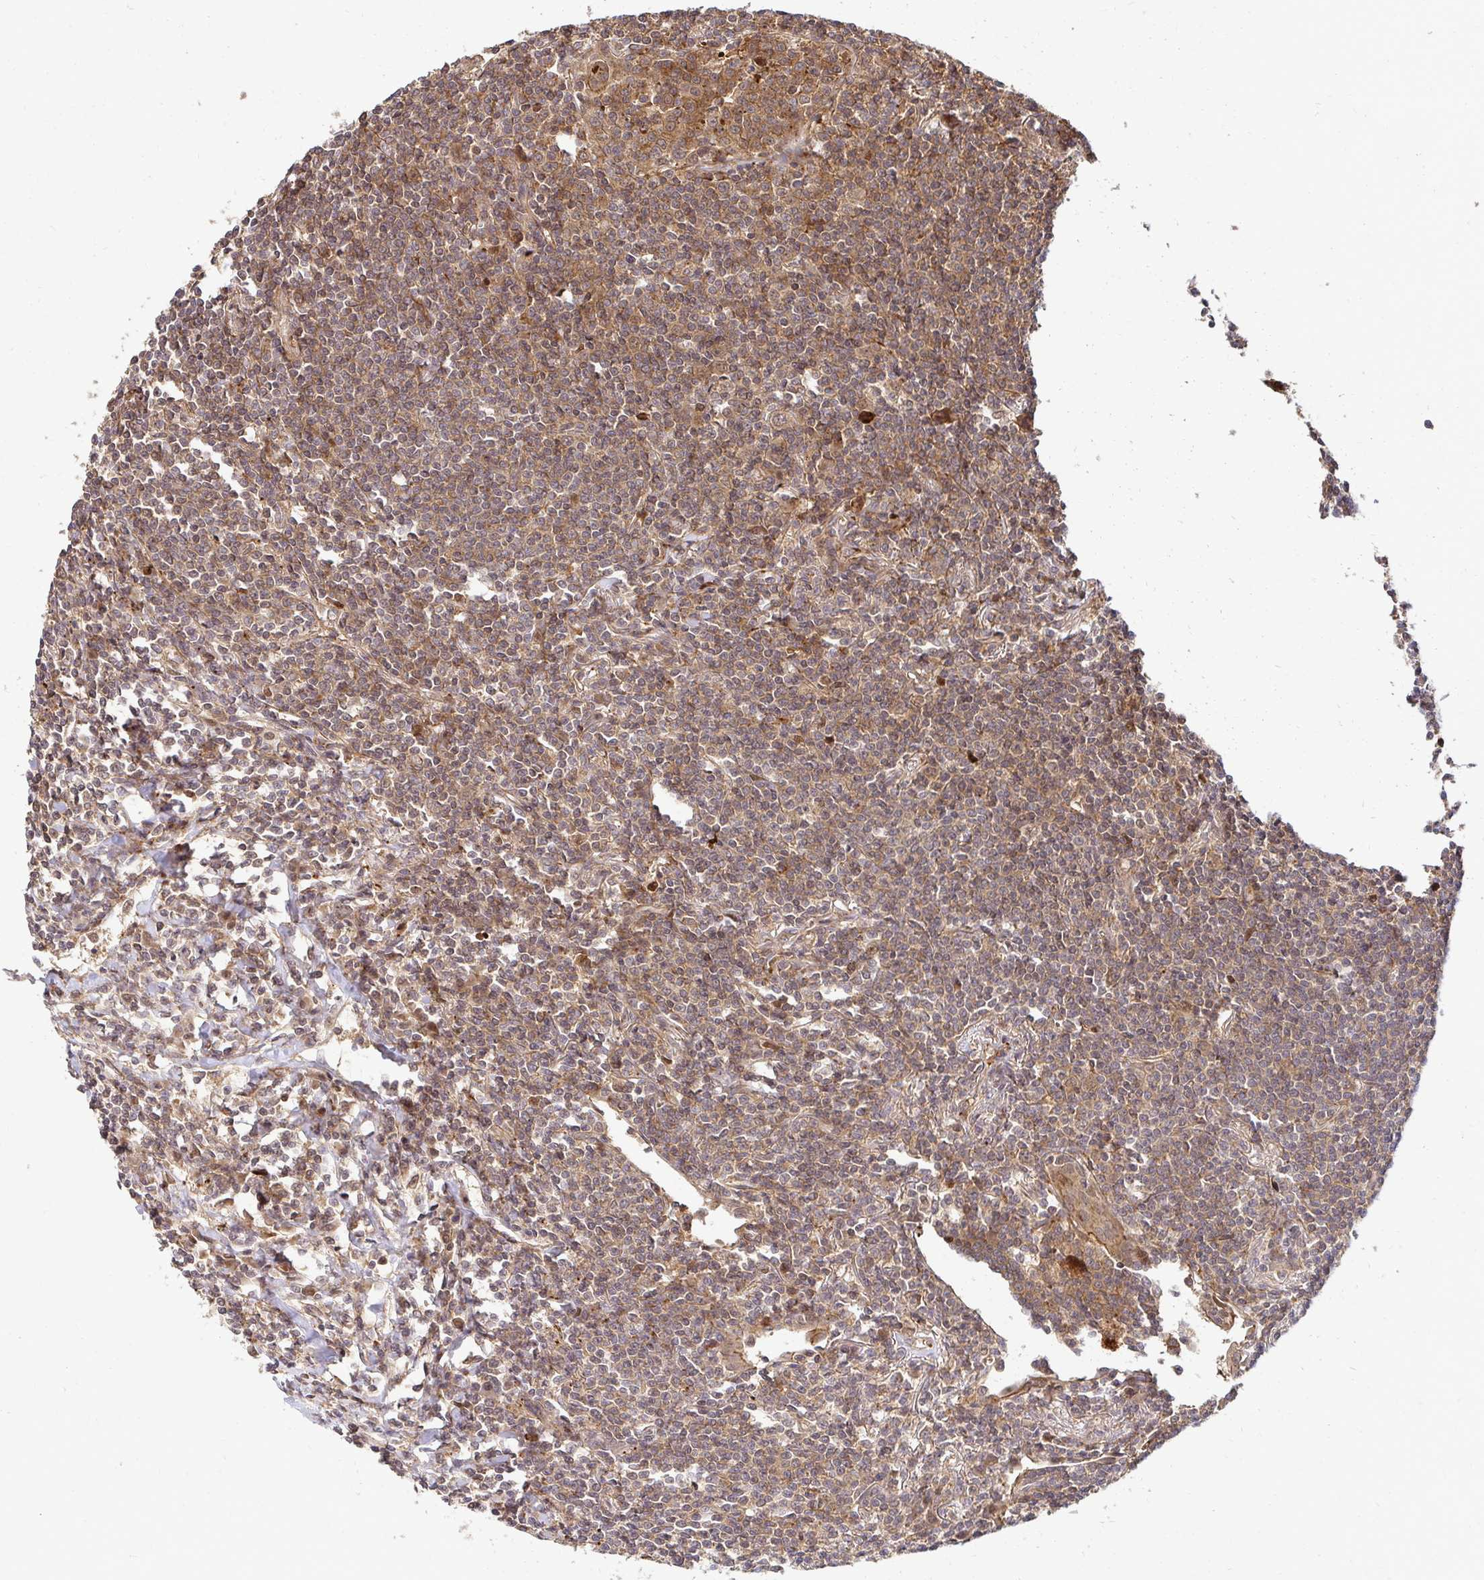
{"staining": {"intensity": "weak", "quantity": ">75%", "location": "cytoplasmic/membranous"}, "tissue": "lymphoma", "cell_type": "Tumor cells", "image_type": "cancer", "snomed": [{"axis": "morphology", "description": "Malignant lymphoma, non-Hodgkin's type, Low grade"}, {"axis": "topography", "description": "Lung"}], "caption": "Tumor cells show low levels of weak cytoplasmic/membranous positivity in about >75% of cells in lymphoma.", "gene": "PSMA4", "patient": {"sex": "female", "age": 71}}